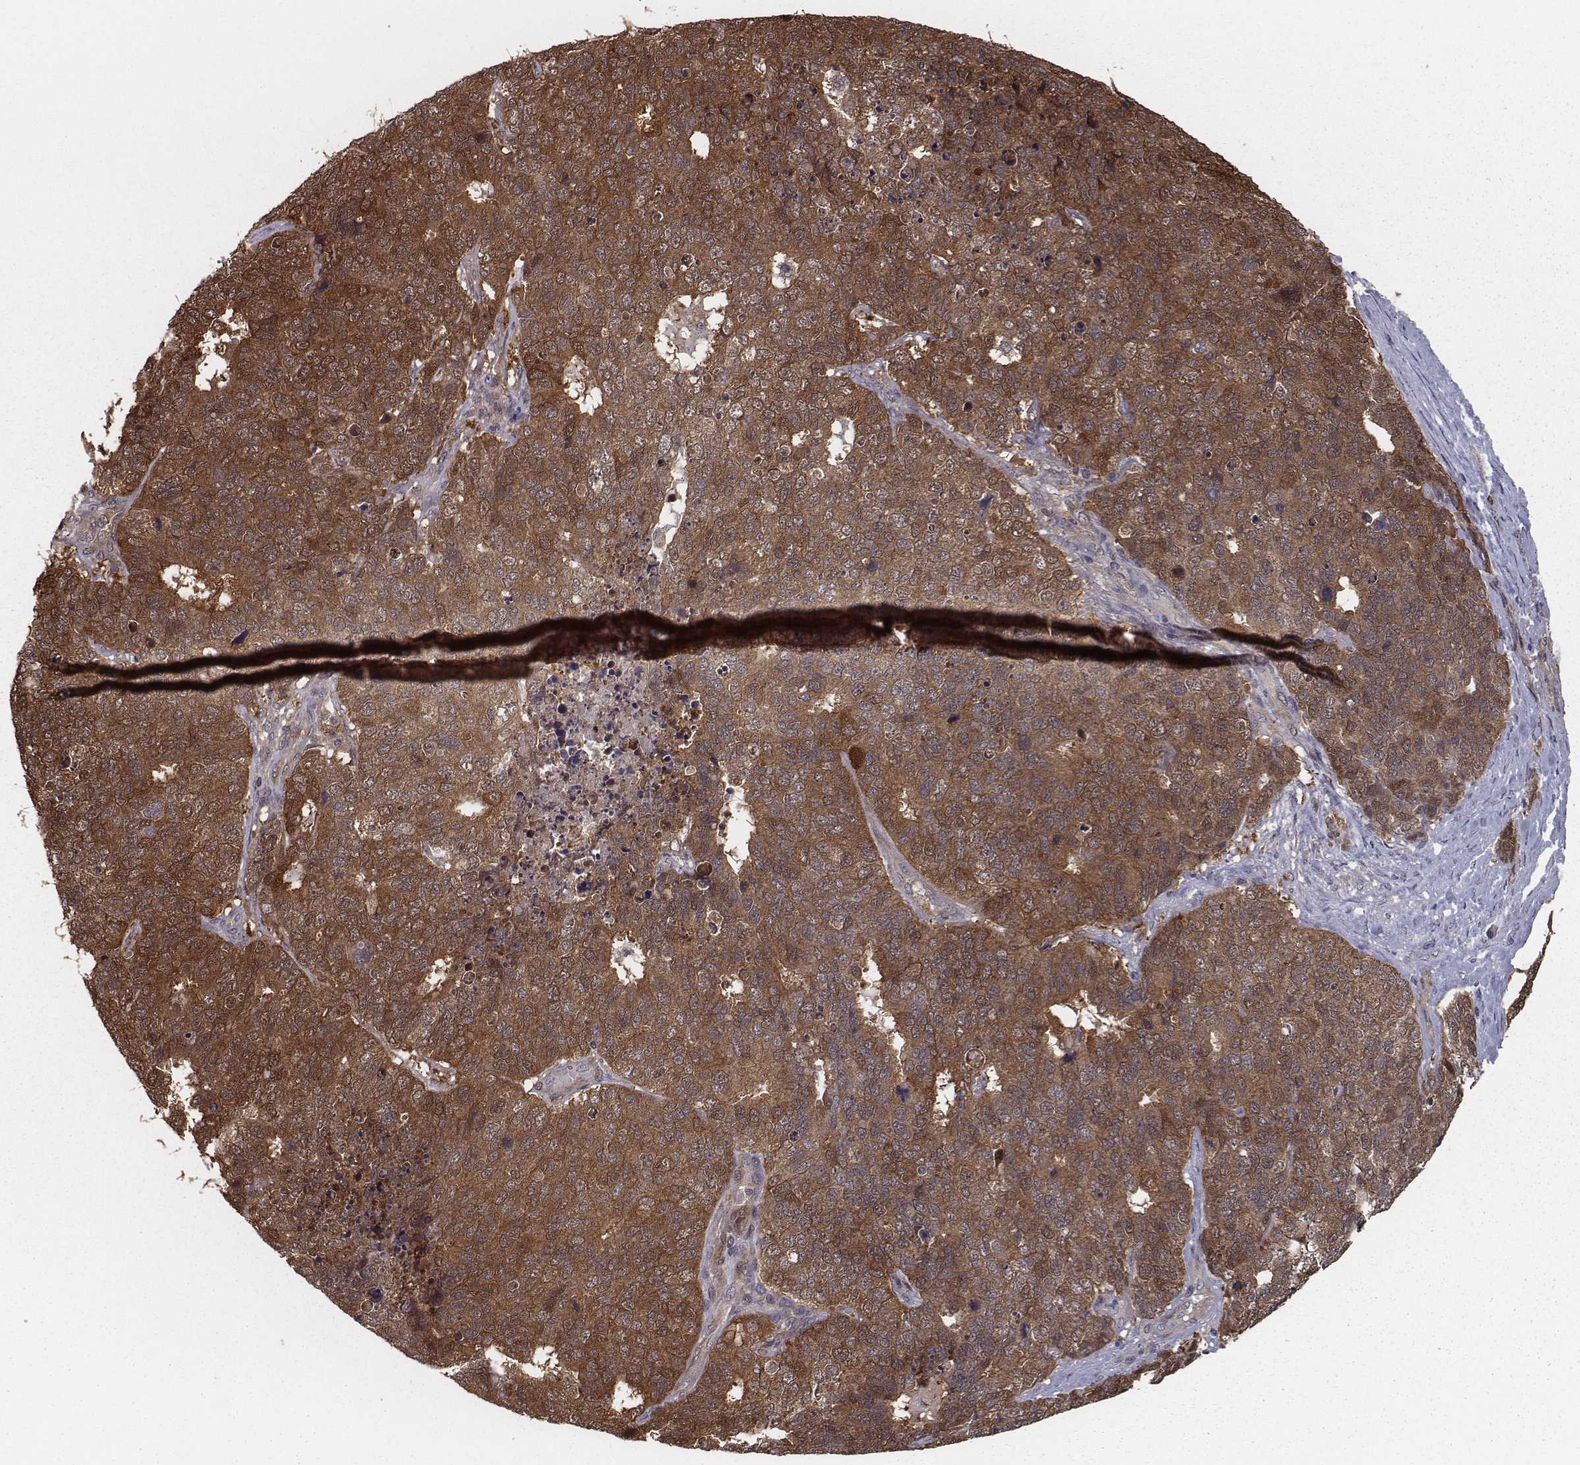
{"staining": {"intensity": "strong", "quantity": ">75%", "location": "cytoplasmic/membranous"}, "tissue": "cervical cancer", "cell_type": "Tumor cells", "image_type": "cancer", "snomed": [{"axis": "morphology", "description": "Squamous cell carcinoma, NOS"}, {"axis": "topography", "description": "Cervix"}], "caption": "Cervical squamous cell carcinoma stained for a protein demonstrates strong cytoplasmic/membranous positivity in tumor cells. (DAB (3,3'-diaminobenzidine) = brown stain, brightfield microscopy at high magnification).", "gene": "ISYNA1", "patient": {"sex": "female", "age": 63}}